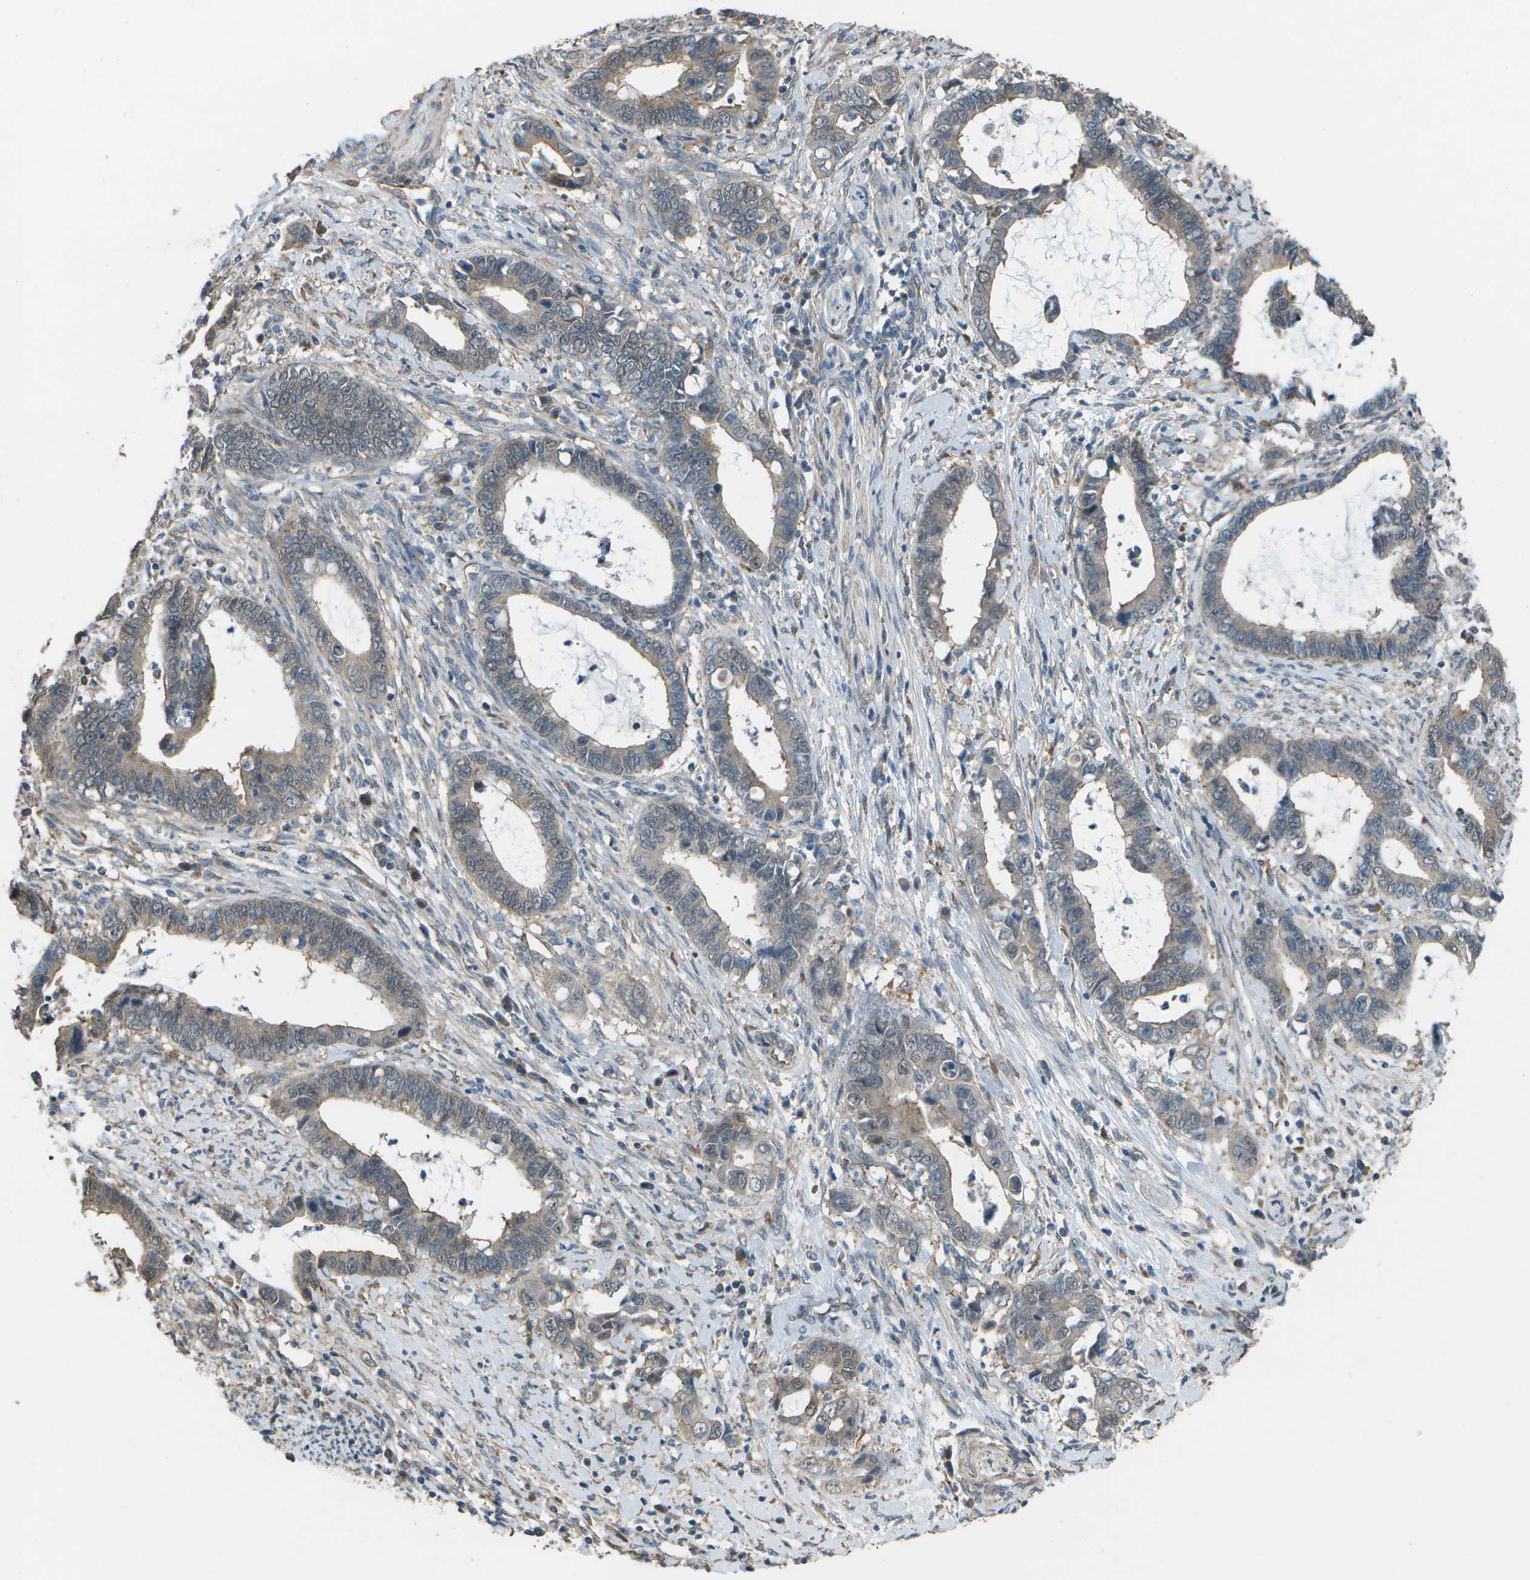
{"staining": {"intensity": "weak", "quantity": "25%-75%", "location": "cytoplasmic/membranous"}, "tissue": "cervical cancer", "cell_type": "Tumor cells", "image_type": "cancer", "snomed": [{"axis": "morphology", "description": "Adenocarcinoma, NOS"}, {"axis": "topography", "description": "Cervix"}], "caption": "DAB immunohistochemical staining of cervical cancer shows weak cytoplasmic/membranous protein staining in about 25%-75% of tumor cells.", "gene": "CLNS1A", "patient": {"sex": "female", "age": 44}}